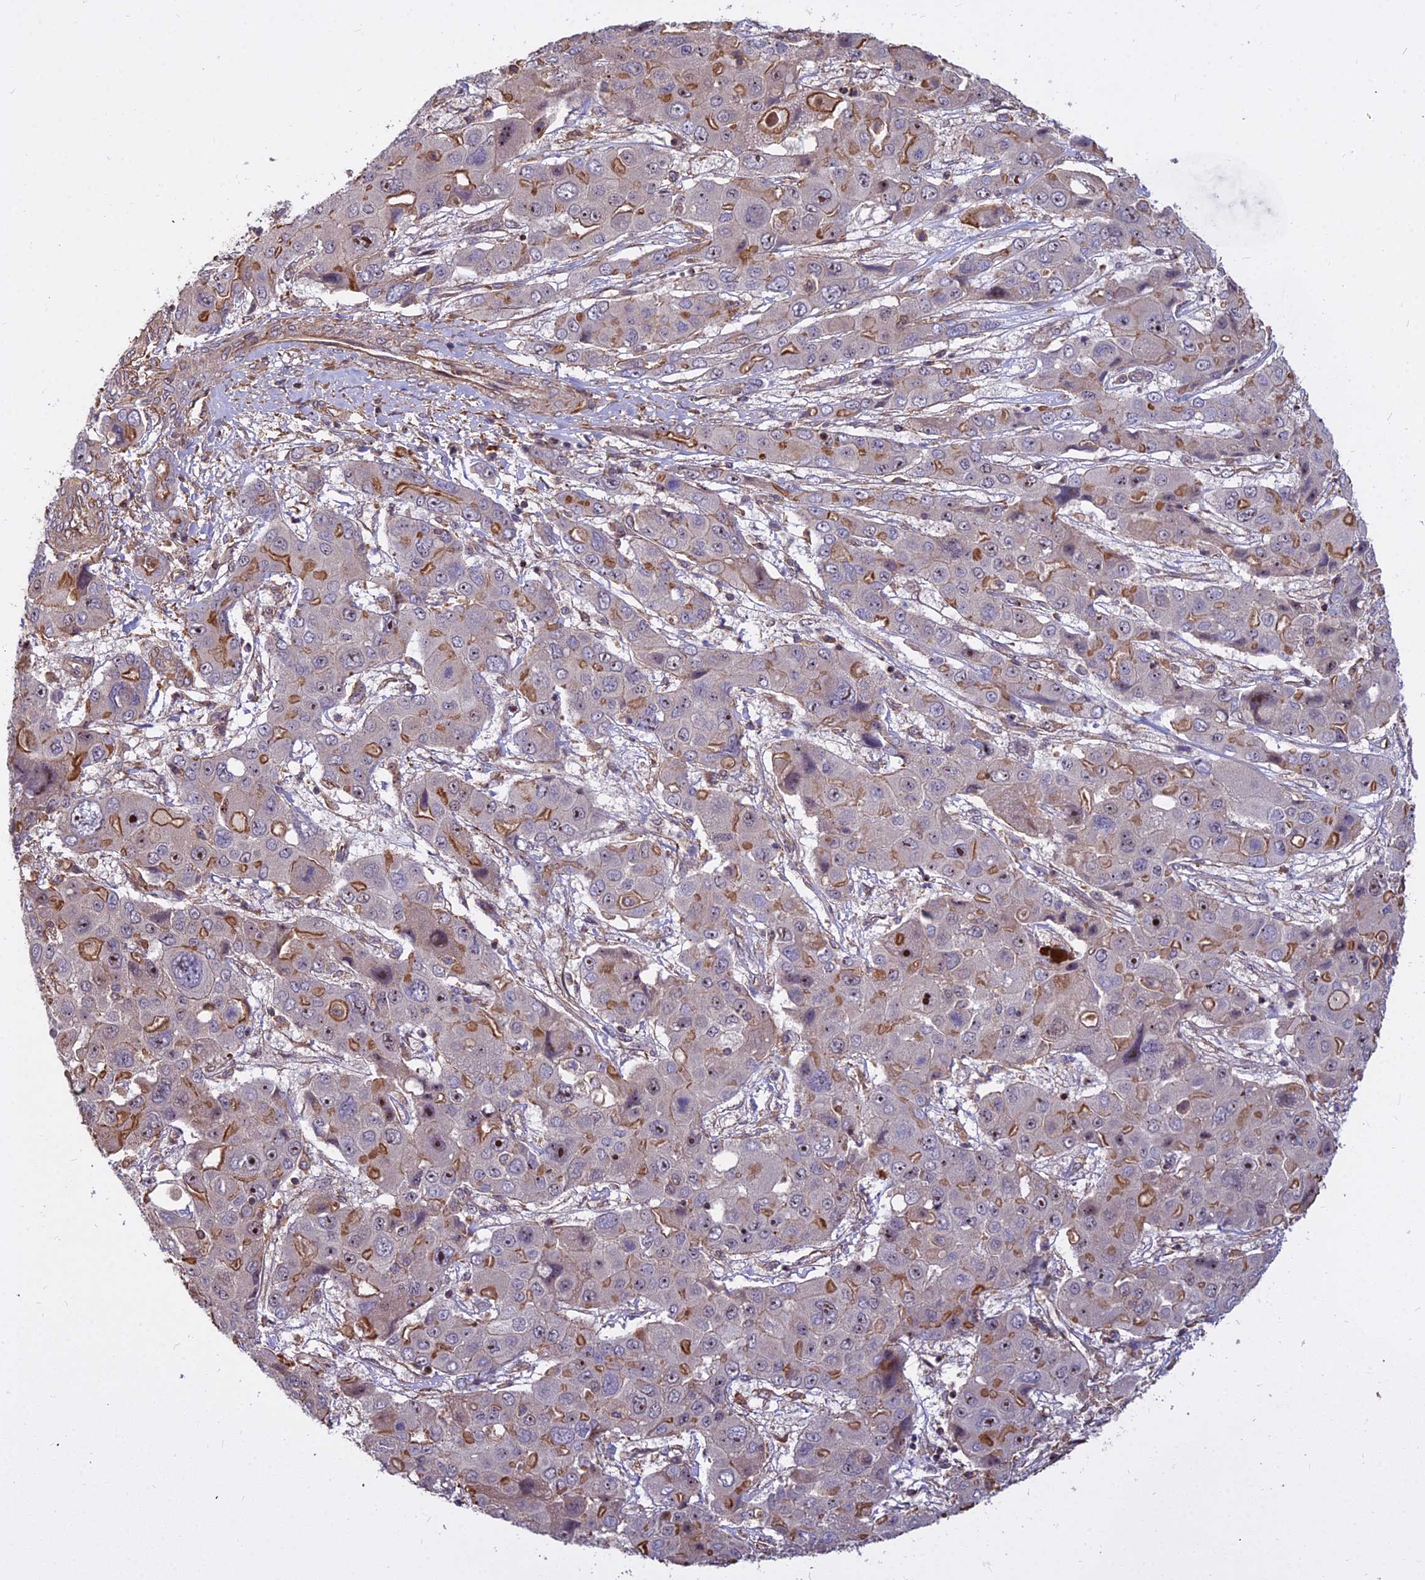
{"staining": {"intensity": "moderate", "quantity": "25%-75%", "location": "cytoplasmic/membranous"}, "tissue": "liver cancer", "cell_type": "Tumor cells", "image_type": "cancer", "snomed": [{"axis": "morphology", "description": "Cholangiocarcinoma"}, {"axis": "topography", "description": "Liver"}], "caption": "Cholangiocarcinoma (liver) stained with a protein marker displays moderate staining in tumor cells.", "gene": "TCEA3", "patient": {"sex": "male", "age": 67}}